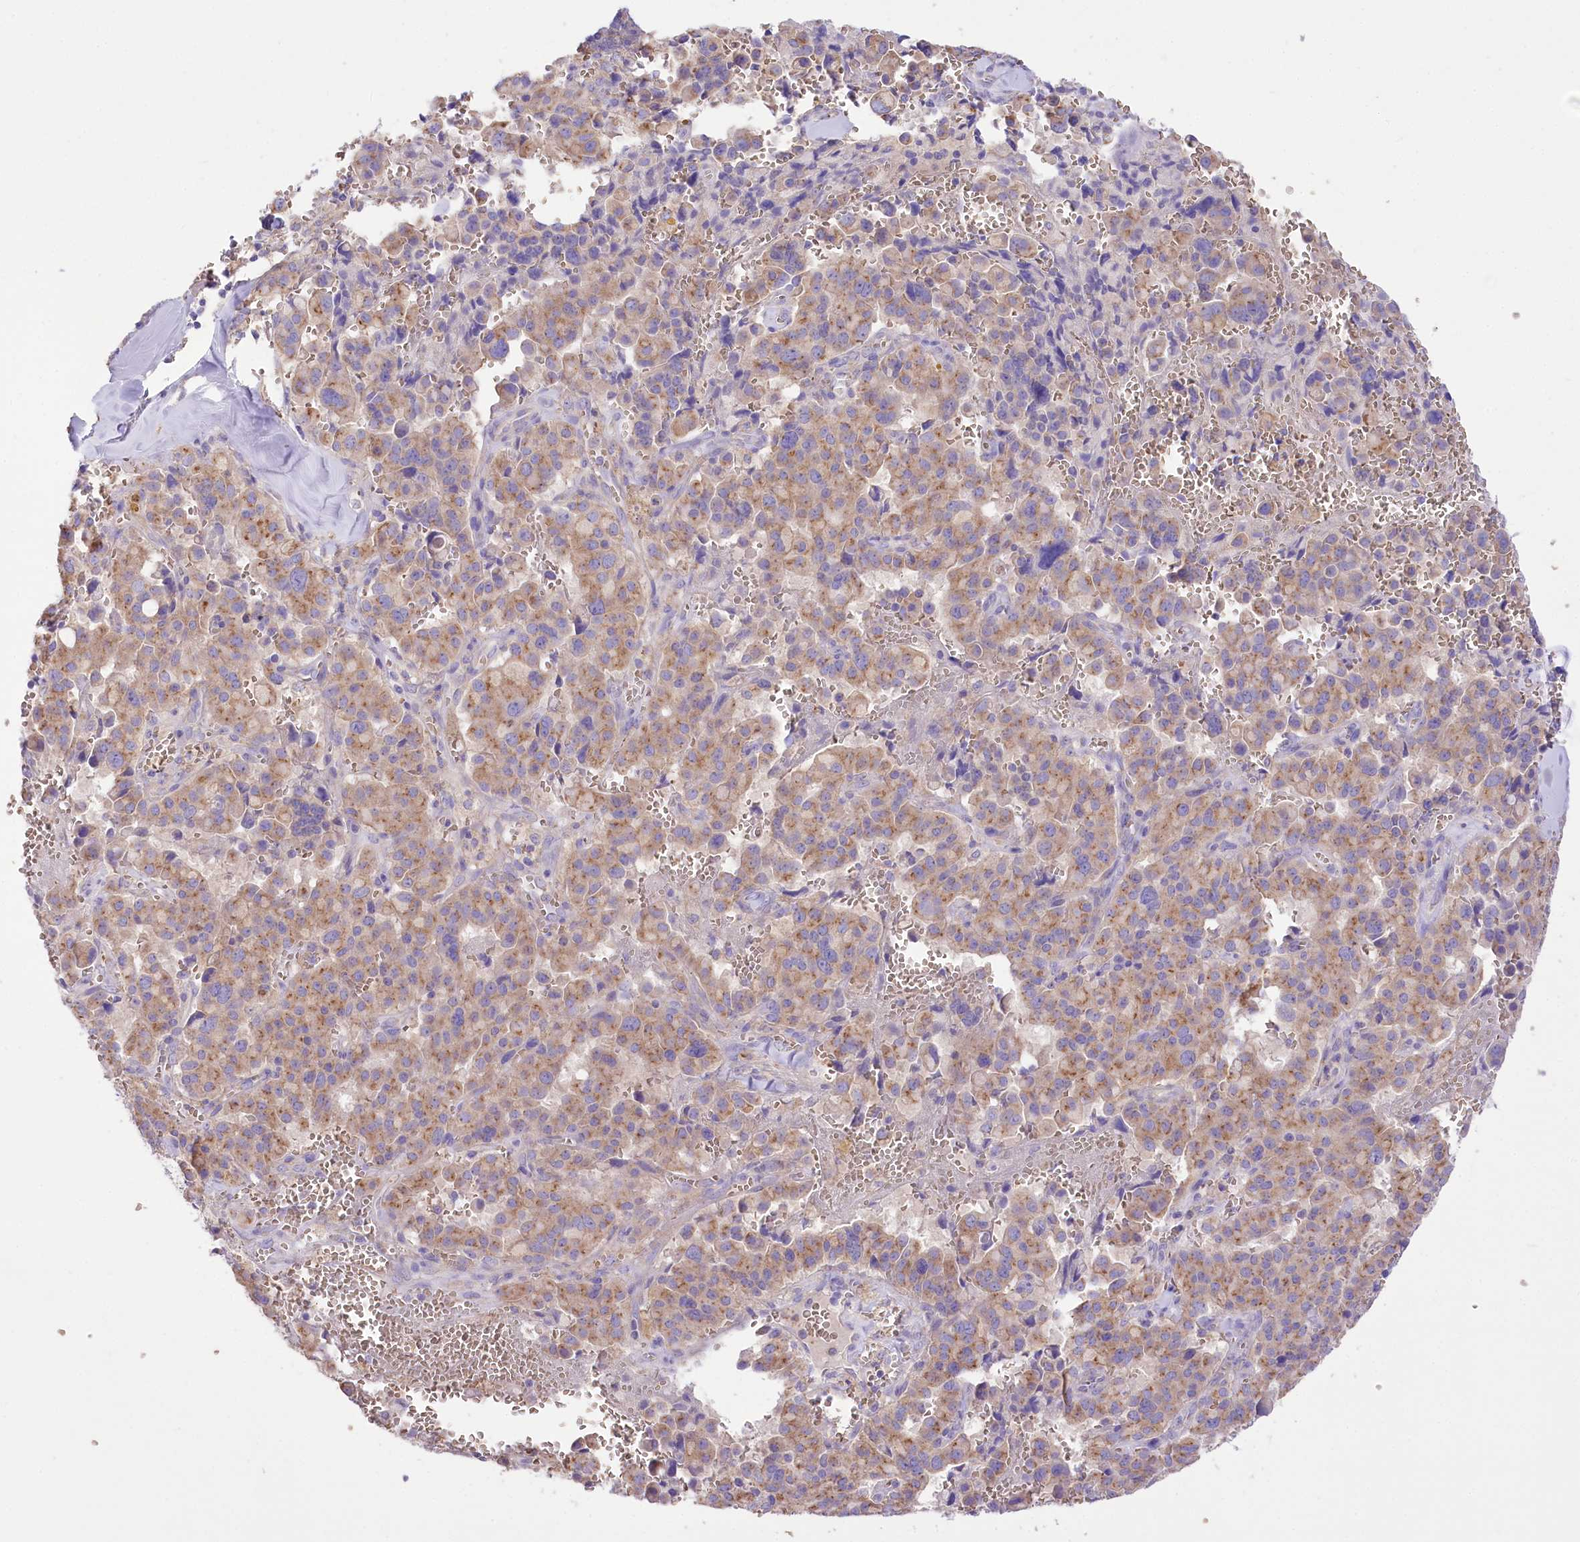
{"staining": {"intensity": "moderate", "quantity": ">75%", "location": "cytoplasmic/membranous"}, "tissue": "pancreatic cancer", "cell_type": "Tumor cells", "image_type": "cancer", "snomed": [{"axis": "morphology", "description": "Adenocarcinoma, NOS"}, {"axis": "topography", "description": "Pancreas"}], "caption": "Immunohistochemistry of human pancreatic adenocarcinoma displays medium levels of moderate cytoplasmic/membranous staining in about >75% of tumor cells.", "gene": "PRSS53", "patient": {"sex": "male", "age": 65}}